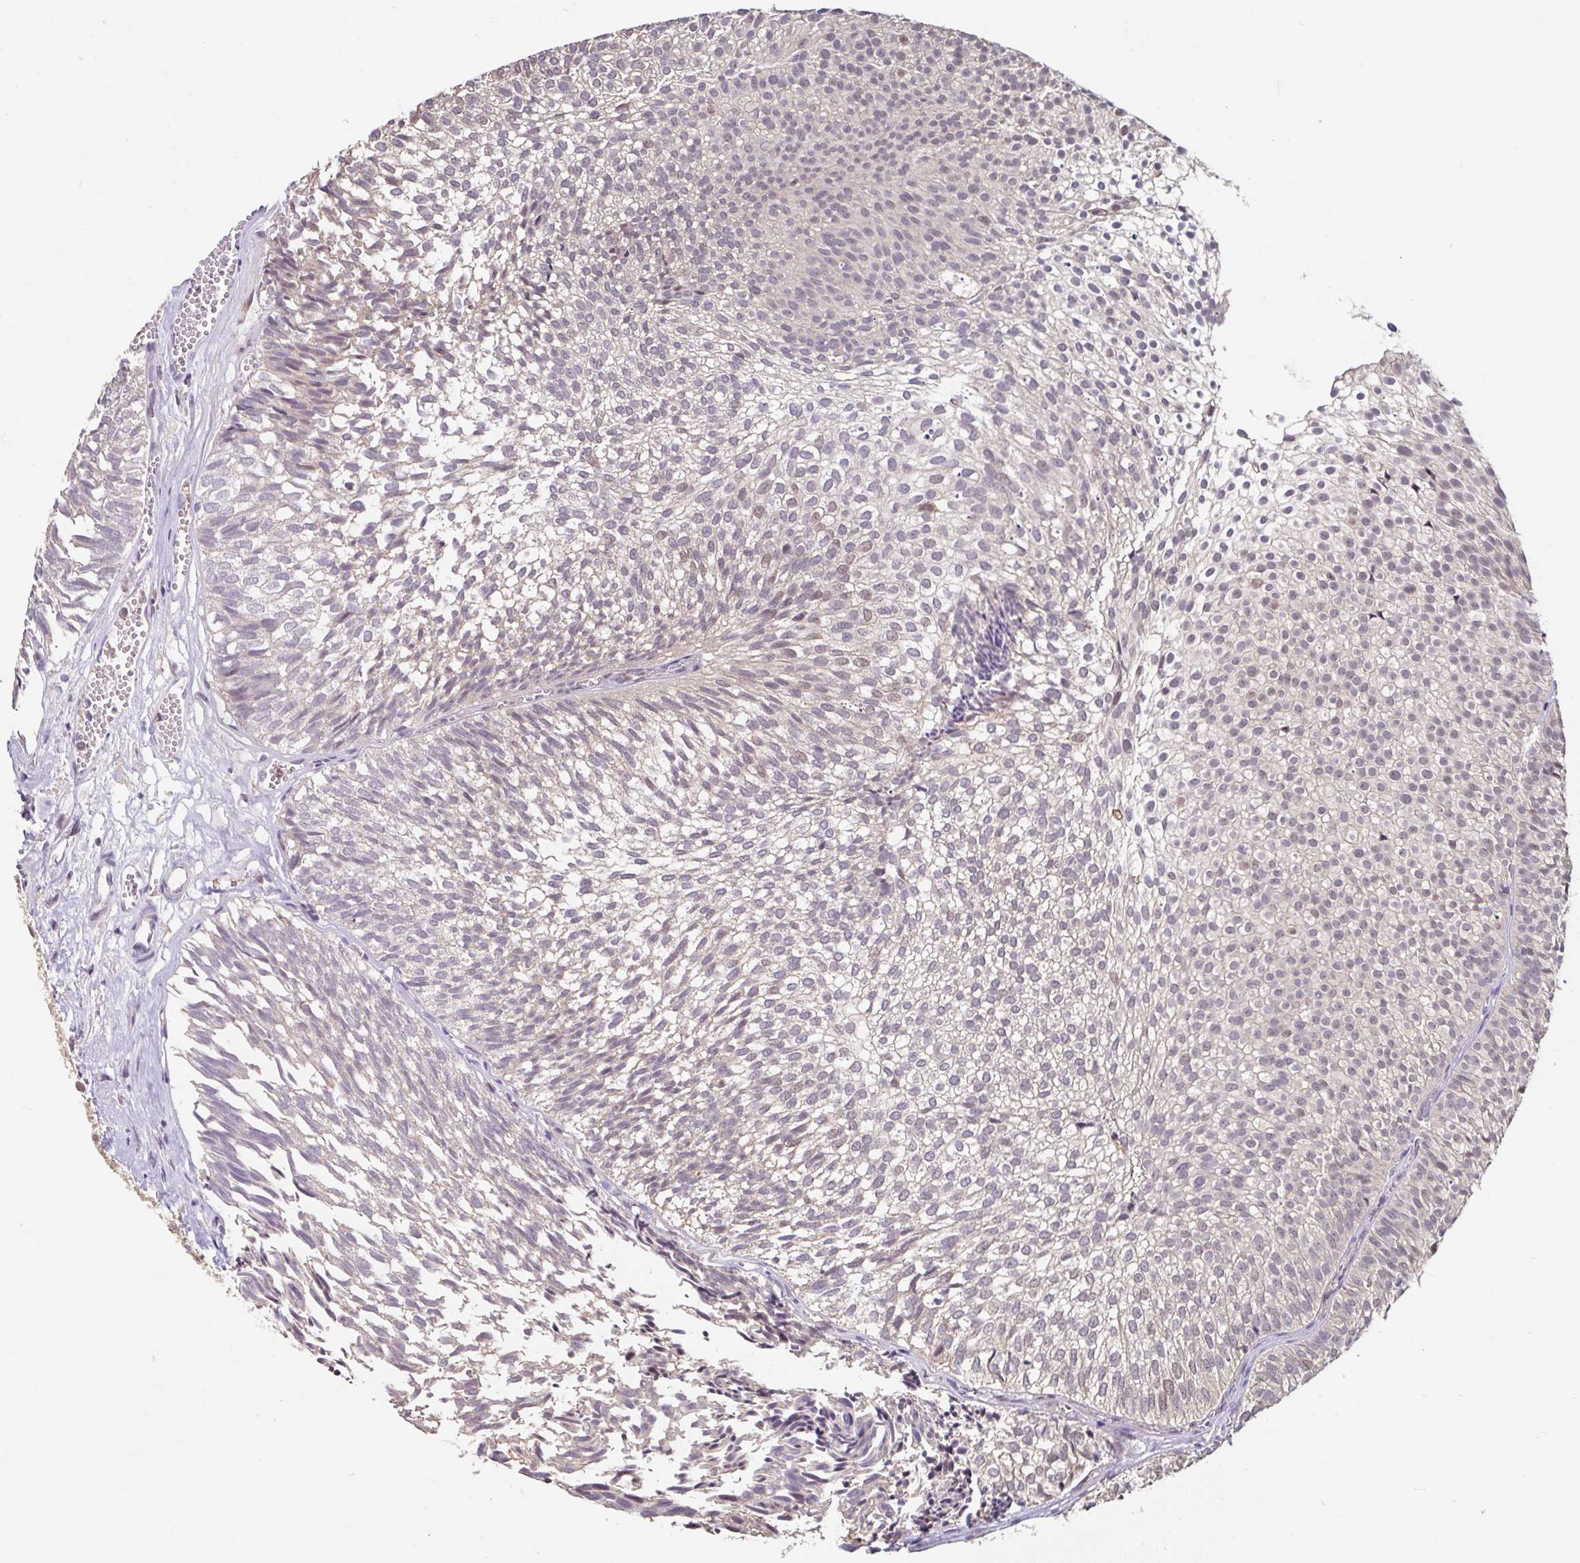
{"staining": {"intensity": "weak", "quantity": "<25%", "location": "nuclear"}, "tissue": "urothelial cancer", "cell_type": "Tumor cells", "image_type": "cancer", "snomed": [{"axis": "morphology", "description": "Urothelial carcinoma, Low grade"}, {"axis": "topography", "description": "Urinary bladder"}], "caption": "Protein analysis of urothelial cancer exhibits no significant positivity in tumor cells.", "gene": "STYXL1", "patient": {"sex": "male", "age": 91}}